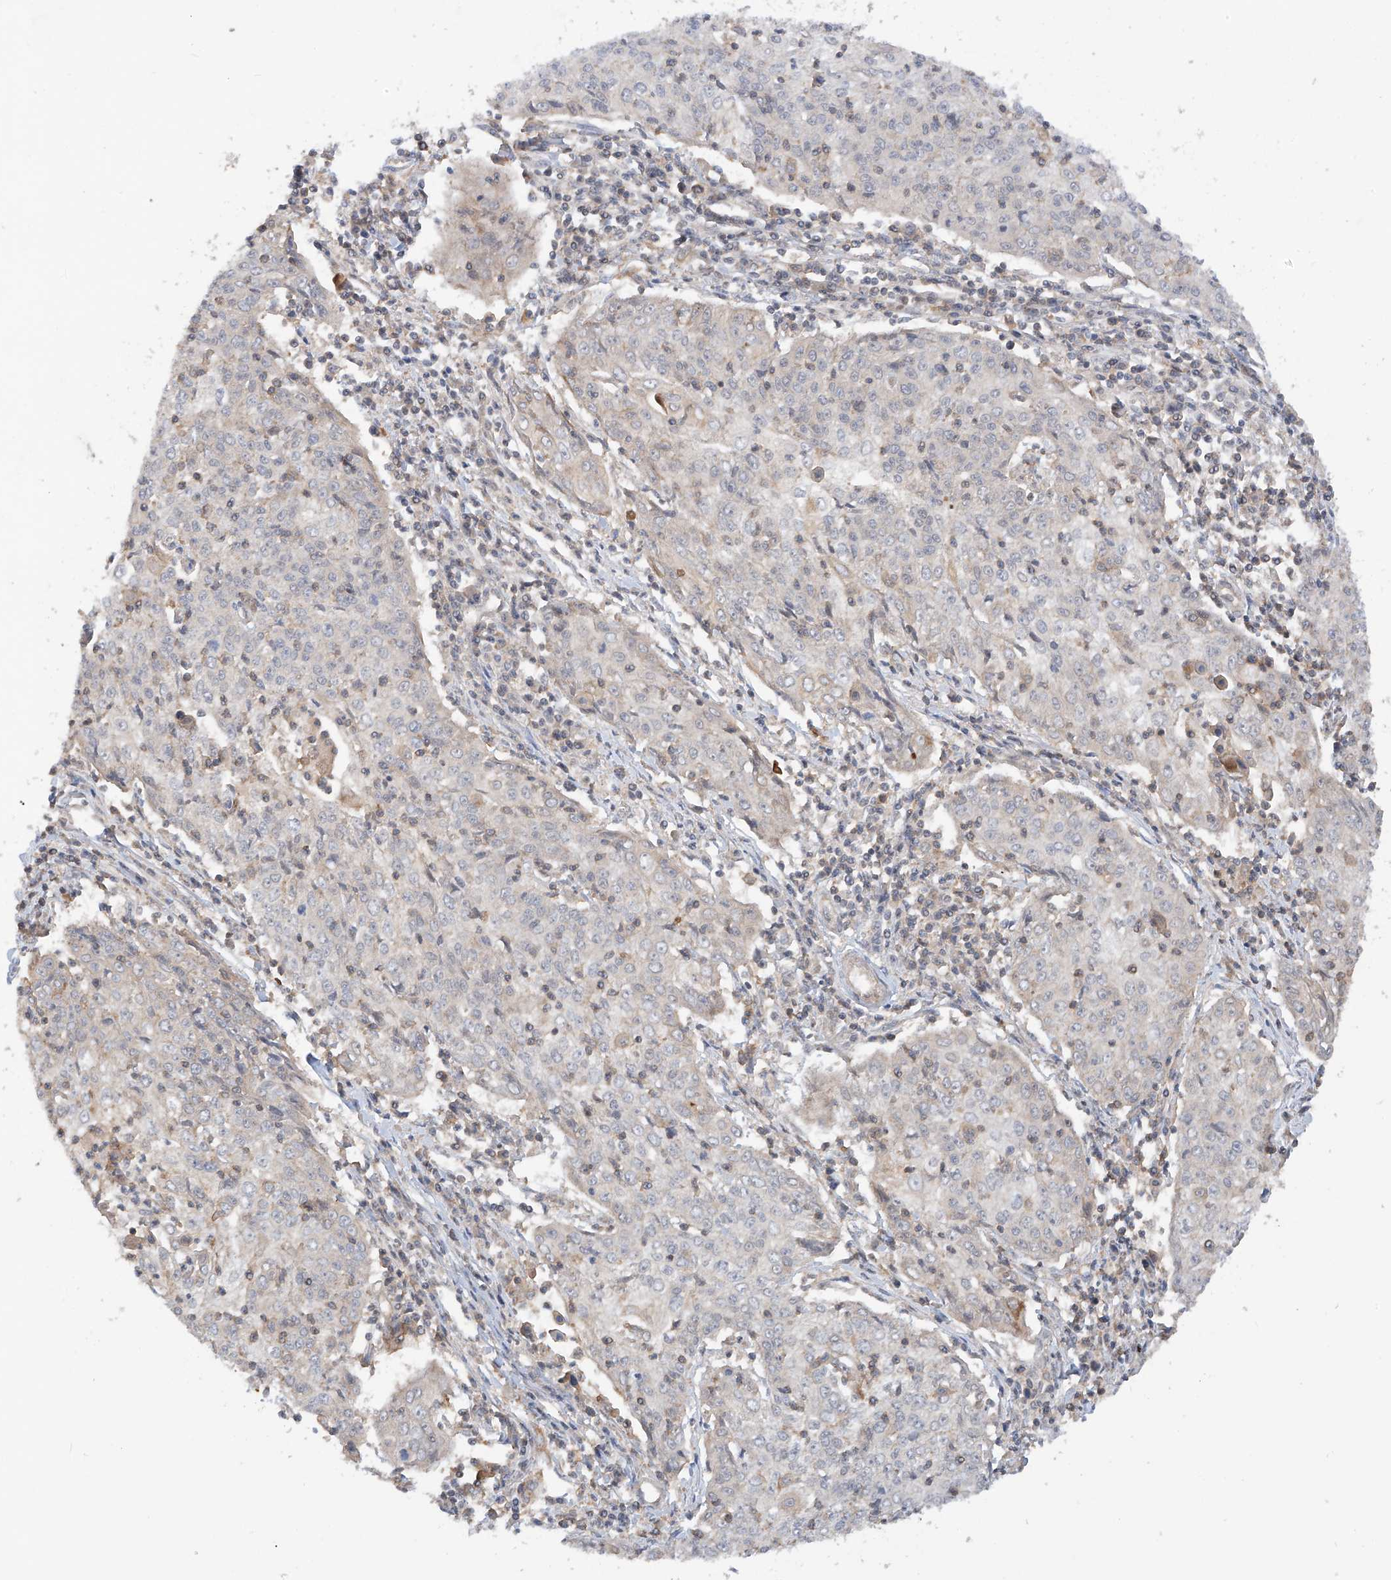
{"staining": {"intensity": "negative", "quantity": "none", "location": "none"}, "tissue": "cervical cancer", "cell_type": "Tumor cells", "image_type": "cancer", "snomed": [{"axis": "morphology", "description": "Squamous cell carcinoma, NOS"}, {"axis": "topography", "description": "Cervix"}], "caption": "High power microscopy histopathology image of an IHC histopathology image of cervical cancer, revealing no significant expression in tumor cells.", "gene": "RPAIN", "patient": {"sex": "female", "age": 48}}